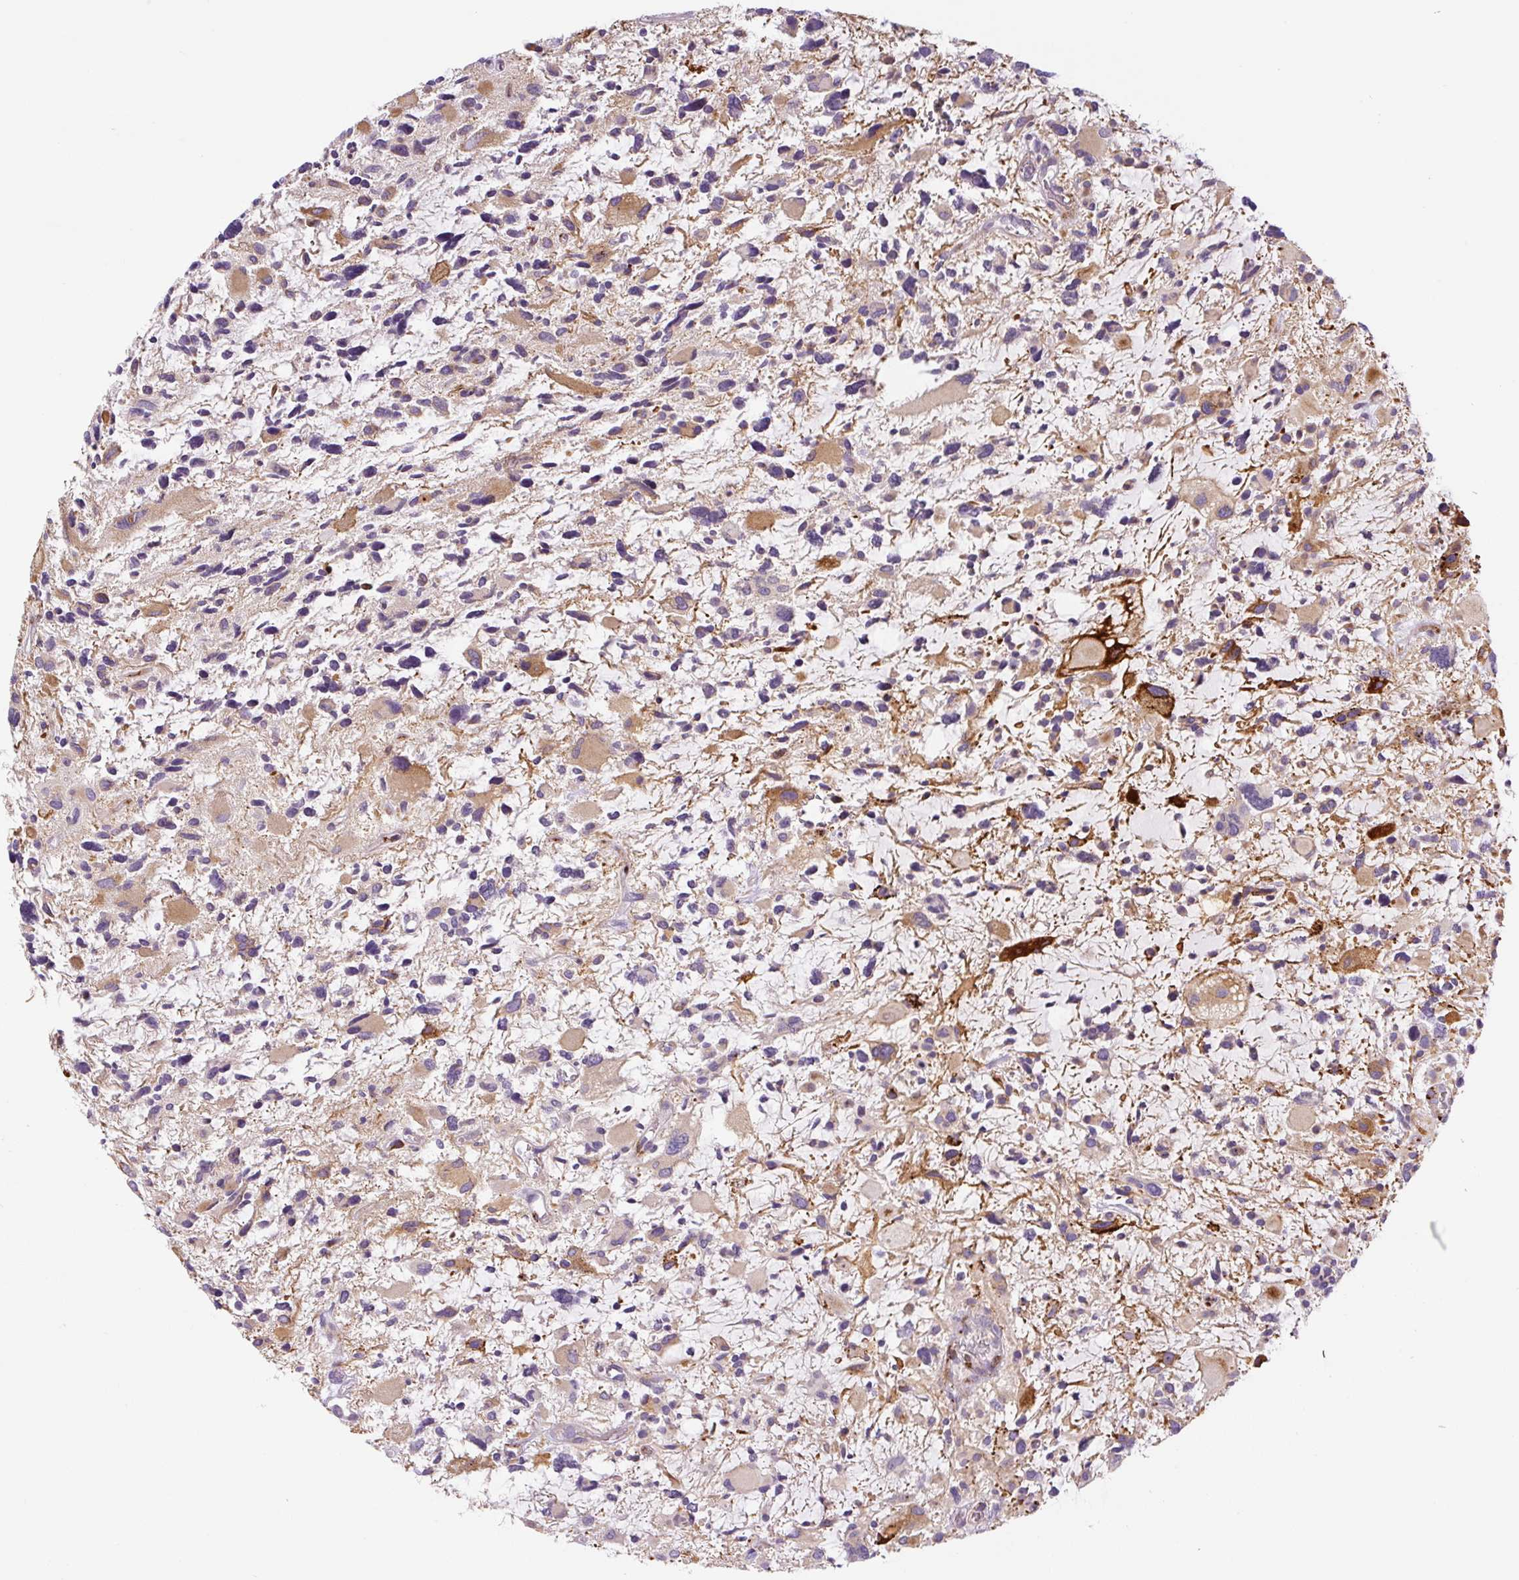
{"staining": {"intensity": "moderate", "quantity": "<25%", "location": "cytoplasmic/membranous"}, "tissue": "glioma", "cell_type": "Tumor cells", "image_type": "cancer", "snomed": [{"axis": "morphology", "description": "Glioma, malignant, High grade"}, {"axis": "topography", "description": "Brain"}], "caption": "Immunohistochemical staining of human glioma demonstrates moderate cytoplasmic/membranous protein staining in about <25% of tumor cells. (Stains: DAB (3,3'-diaminobenzidine) in brown, nuclei in blue, Microscopy: brightfield microscopy at high magnification).", "gene": "DISP3", "patient": {"sex": "female", "age": 11}}